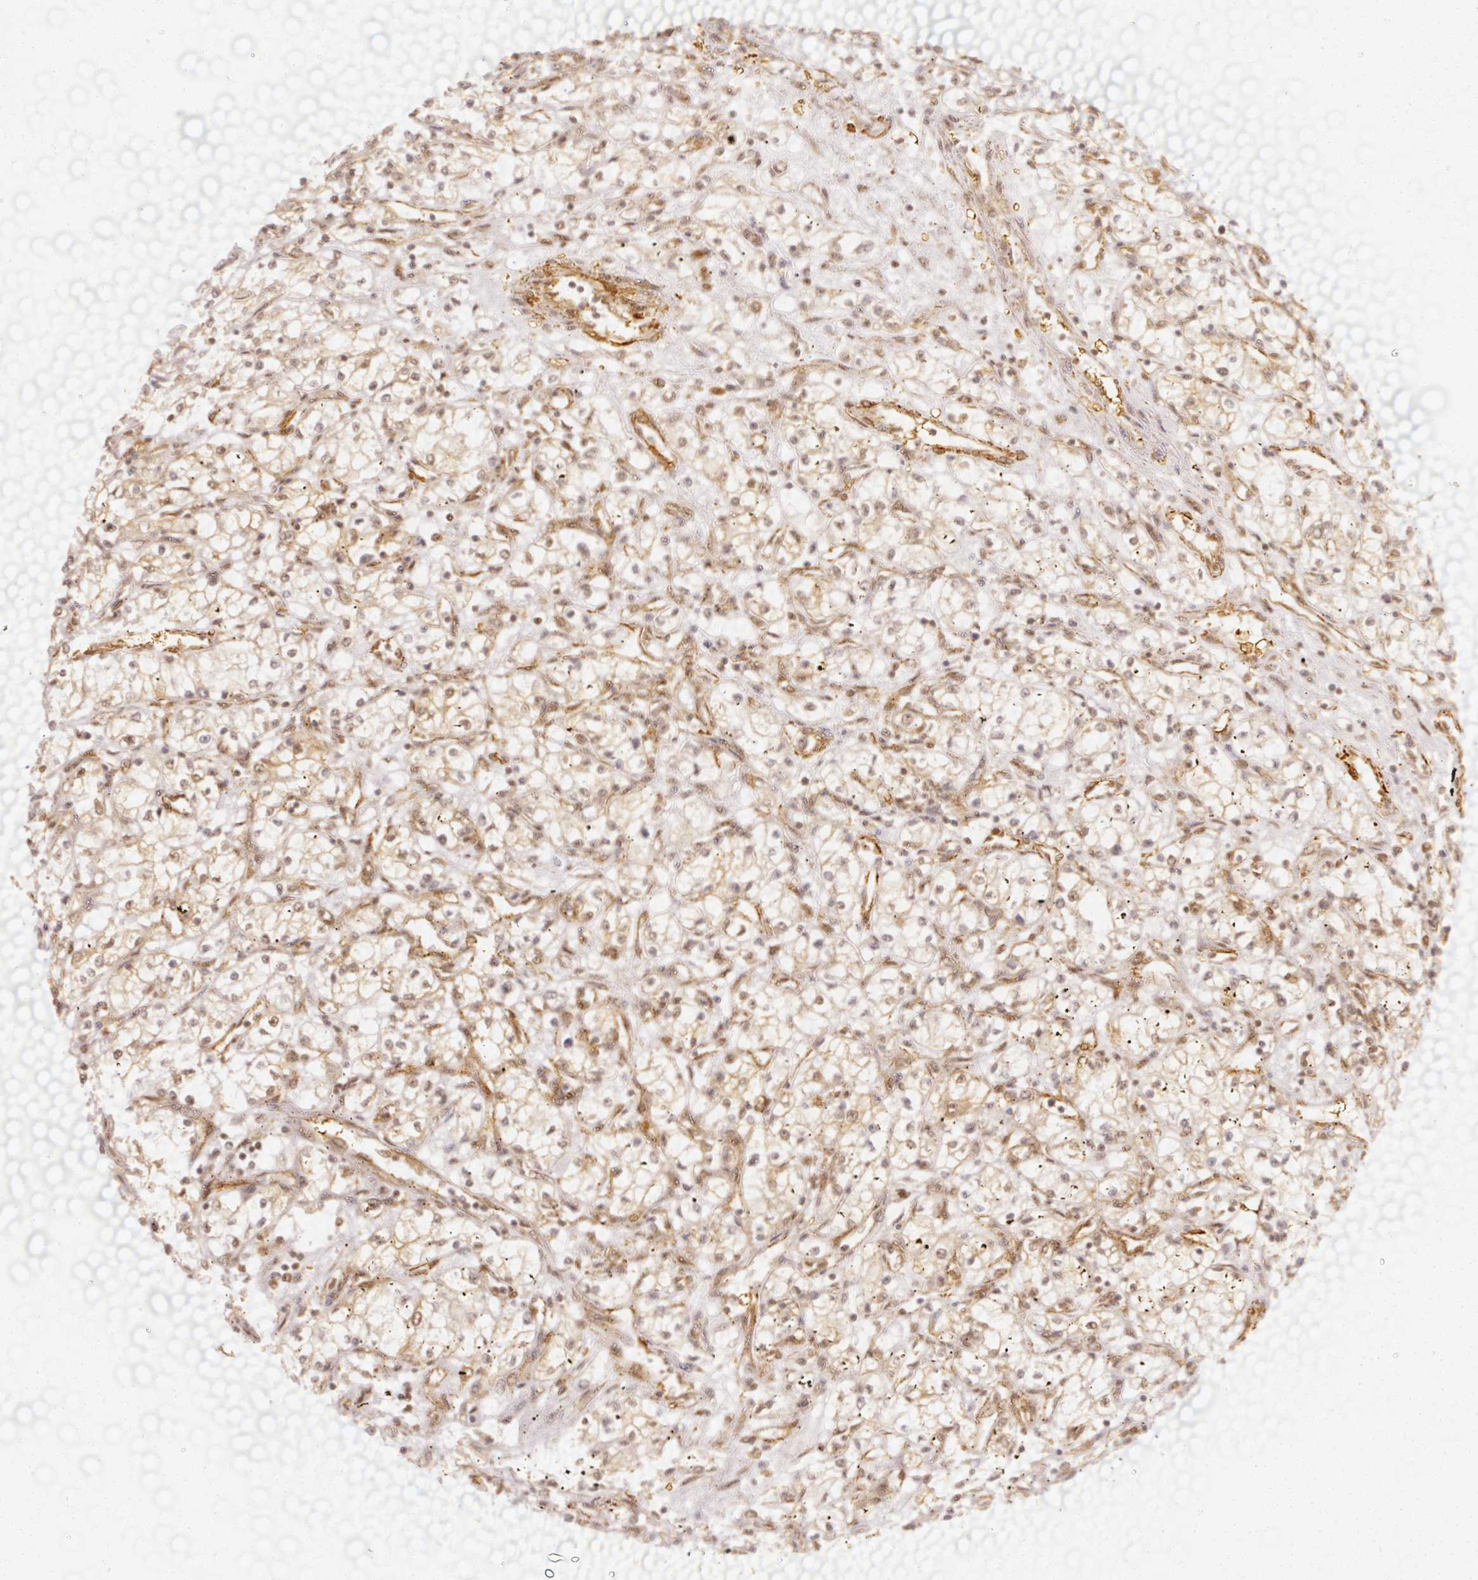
{"staining": {"intensity": "moderate", "quantity": ">75%", "location": "cytoplasmic/membranous,nuclear"}, "tissue": "renal cancer", "cell_type": "Tumor cells", "image_type": "cancer", "snomed": [{"axis": "morphology", "description": "Adenocarcinoma, NOS"}, {"axis": "topography", "description": "Kidney"}], "caption": "High-magnification brightfield microscopy of renal adenocarcinoma stained with DAB (3,3'-diaminobenzidine) (brown) and counterstained with hematoxylin (blue). tumor cells exhibit moderate cytoplasmic/membranous and nuclear staining is identified in approximately>75% of cells. The protein of interest is stained brown, and the nuclei are stained in blue (DAB IHC with brightfield microscopy, high magnification).", "gene": "PSMD1", "patient": {"sex": "male", "age": 59}}